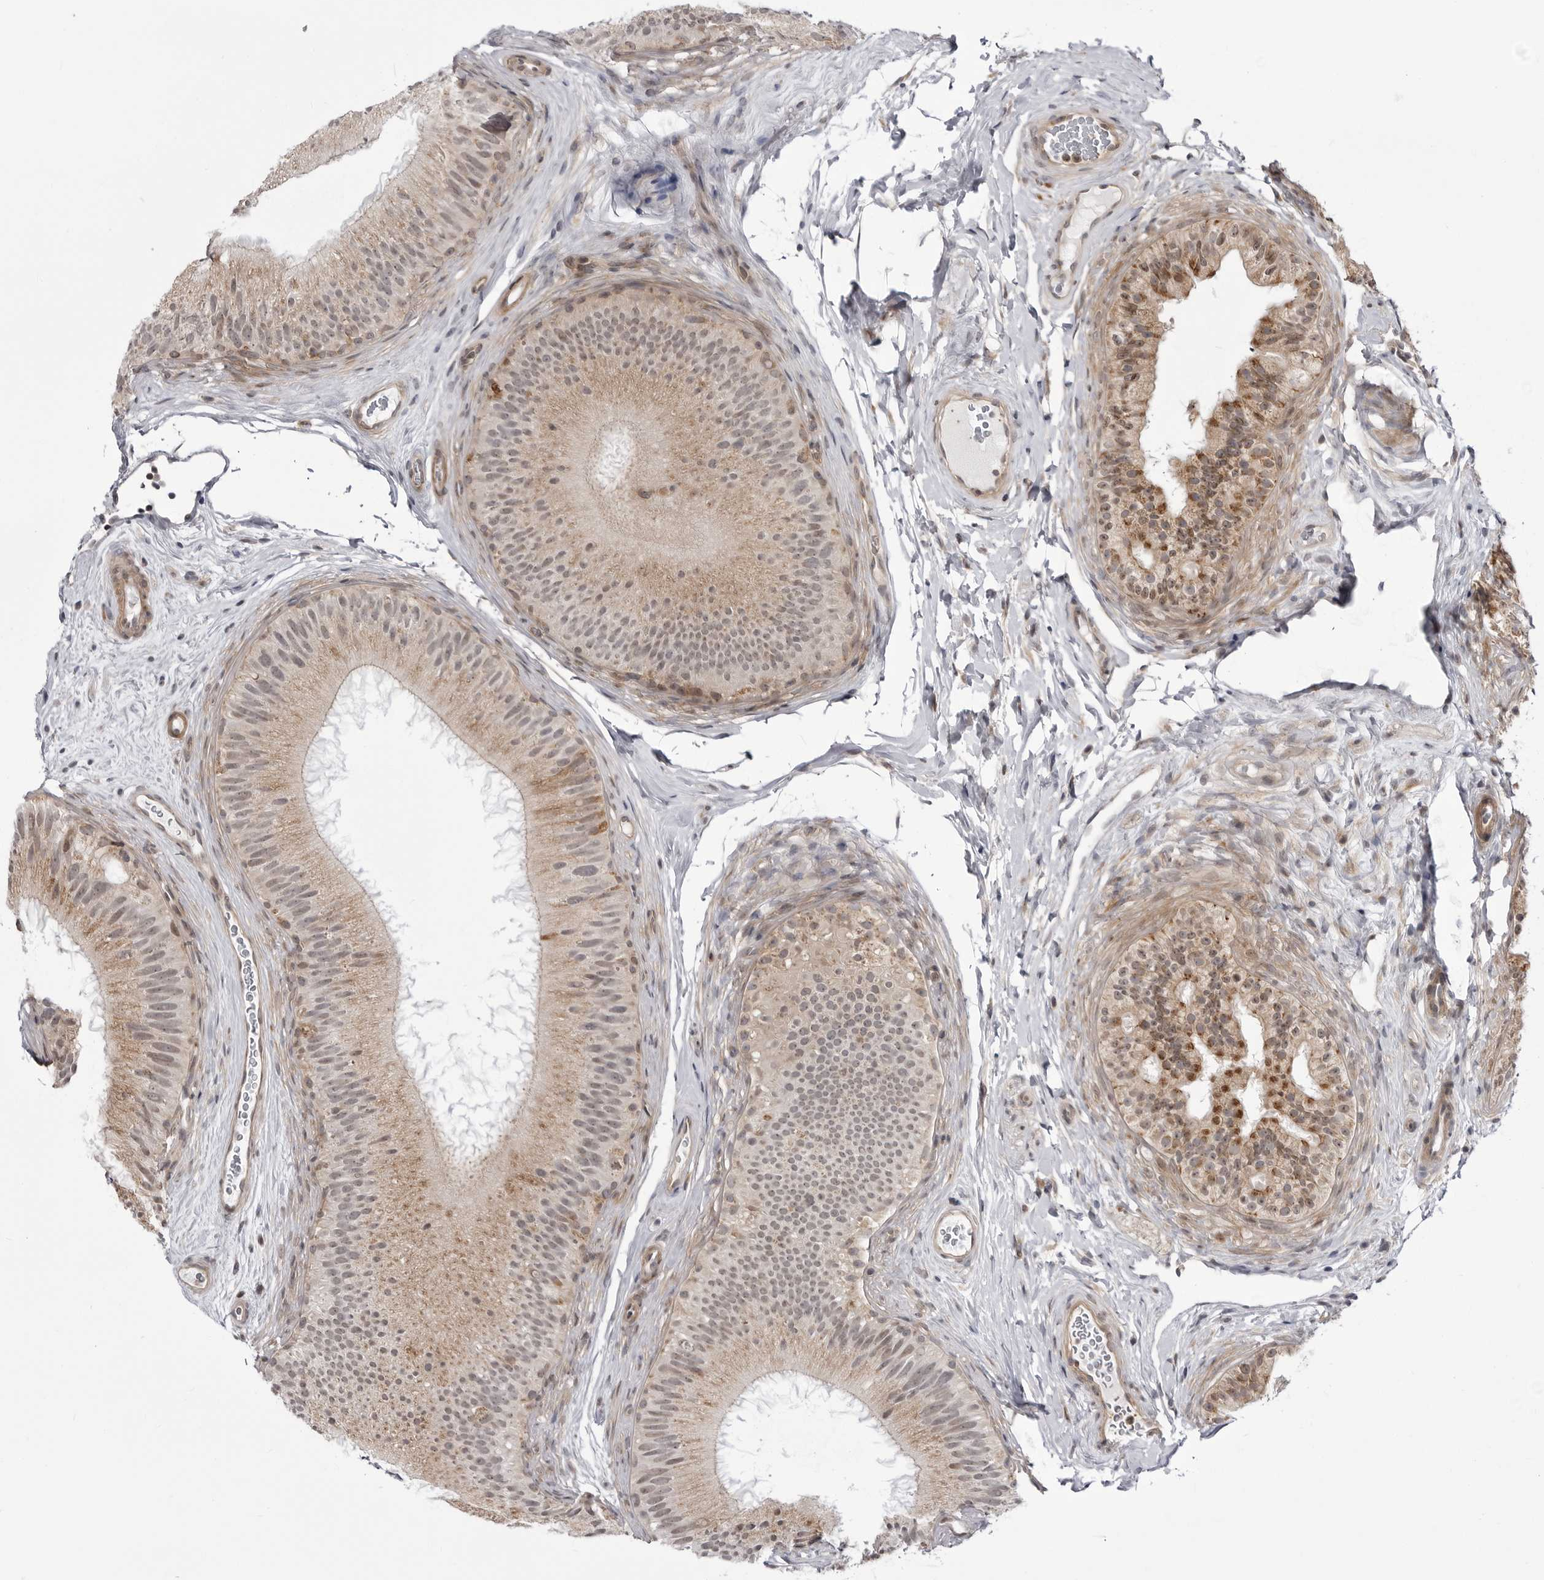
{"staining": {"intensity": "weak", "quantity": "25%-75%", "location": "cytoplasmic/membranous"}, "tissue": "epididymis", "cell_type": "Glandular cells", "image_type": "normal", "snomed": [{"axis": "morphology", "description": "Normal tissue, NOS"}, {"axis": "topography", "description": "Epididymis"}], "caption": "Immunohistochemistry of normal human epididymis shows low levels of weak cytoplasmic/membranous expression in about 25%-75% of glandular cells. (IHC, brightfield microscopy, high magnification).", "gene": "CCDC18", "patient": {"sex": "male", "age": 45}}